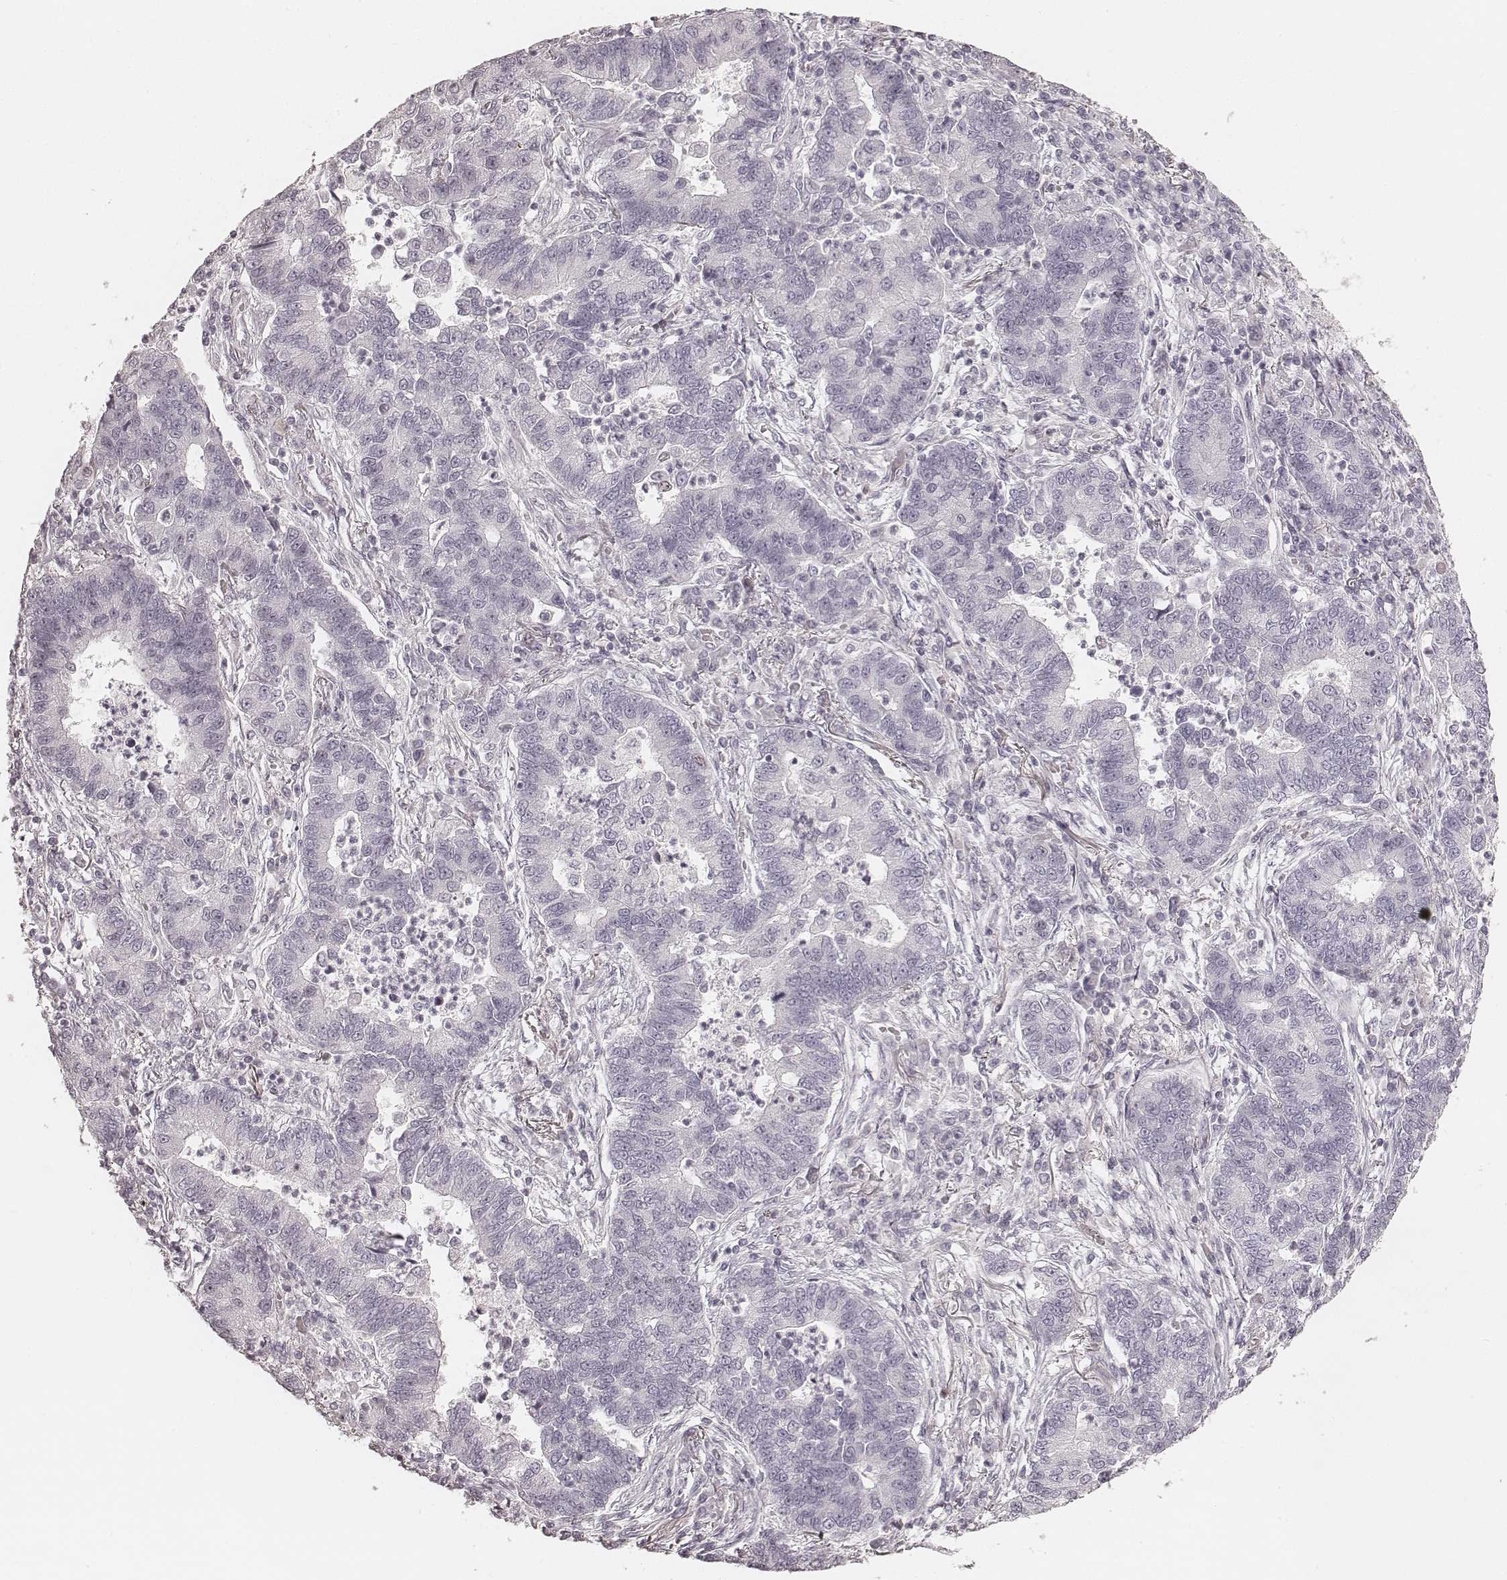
{"staining": {"intensity": "negative", "quantity": "none", "location": "none"}, "tissue": "lung cancer", "cell_type": "Tumor cells", "image_type": "cancer", "snomed": [{"axis": "morphology", "description": "Adenocarcinoma, NOS"}, {"axis": "topography", "description": "Lung"}], "caption": "This is a photomicrograph of IHC staining of lung cancer (adenocarcinoma), which shows no positivity in tumor cells. (DAB (3,3'-diaminobenzidine) IHC with hematoxylin counter stain).", "gene": "TEX37", "patient": {"sex": "female", "age": 57}}